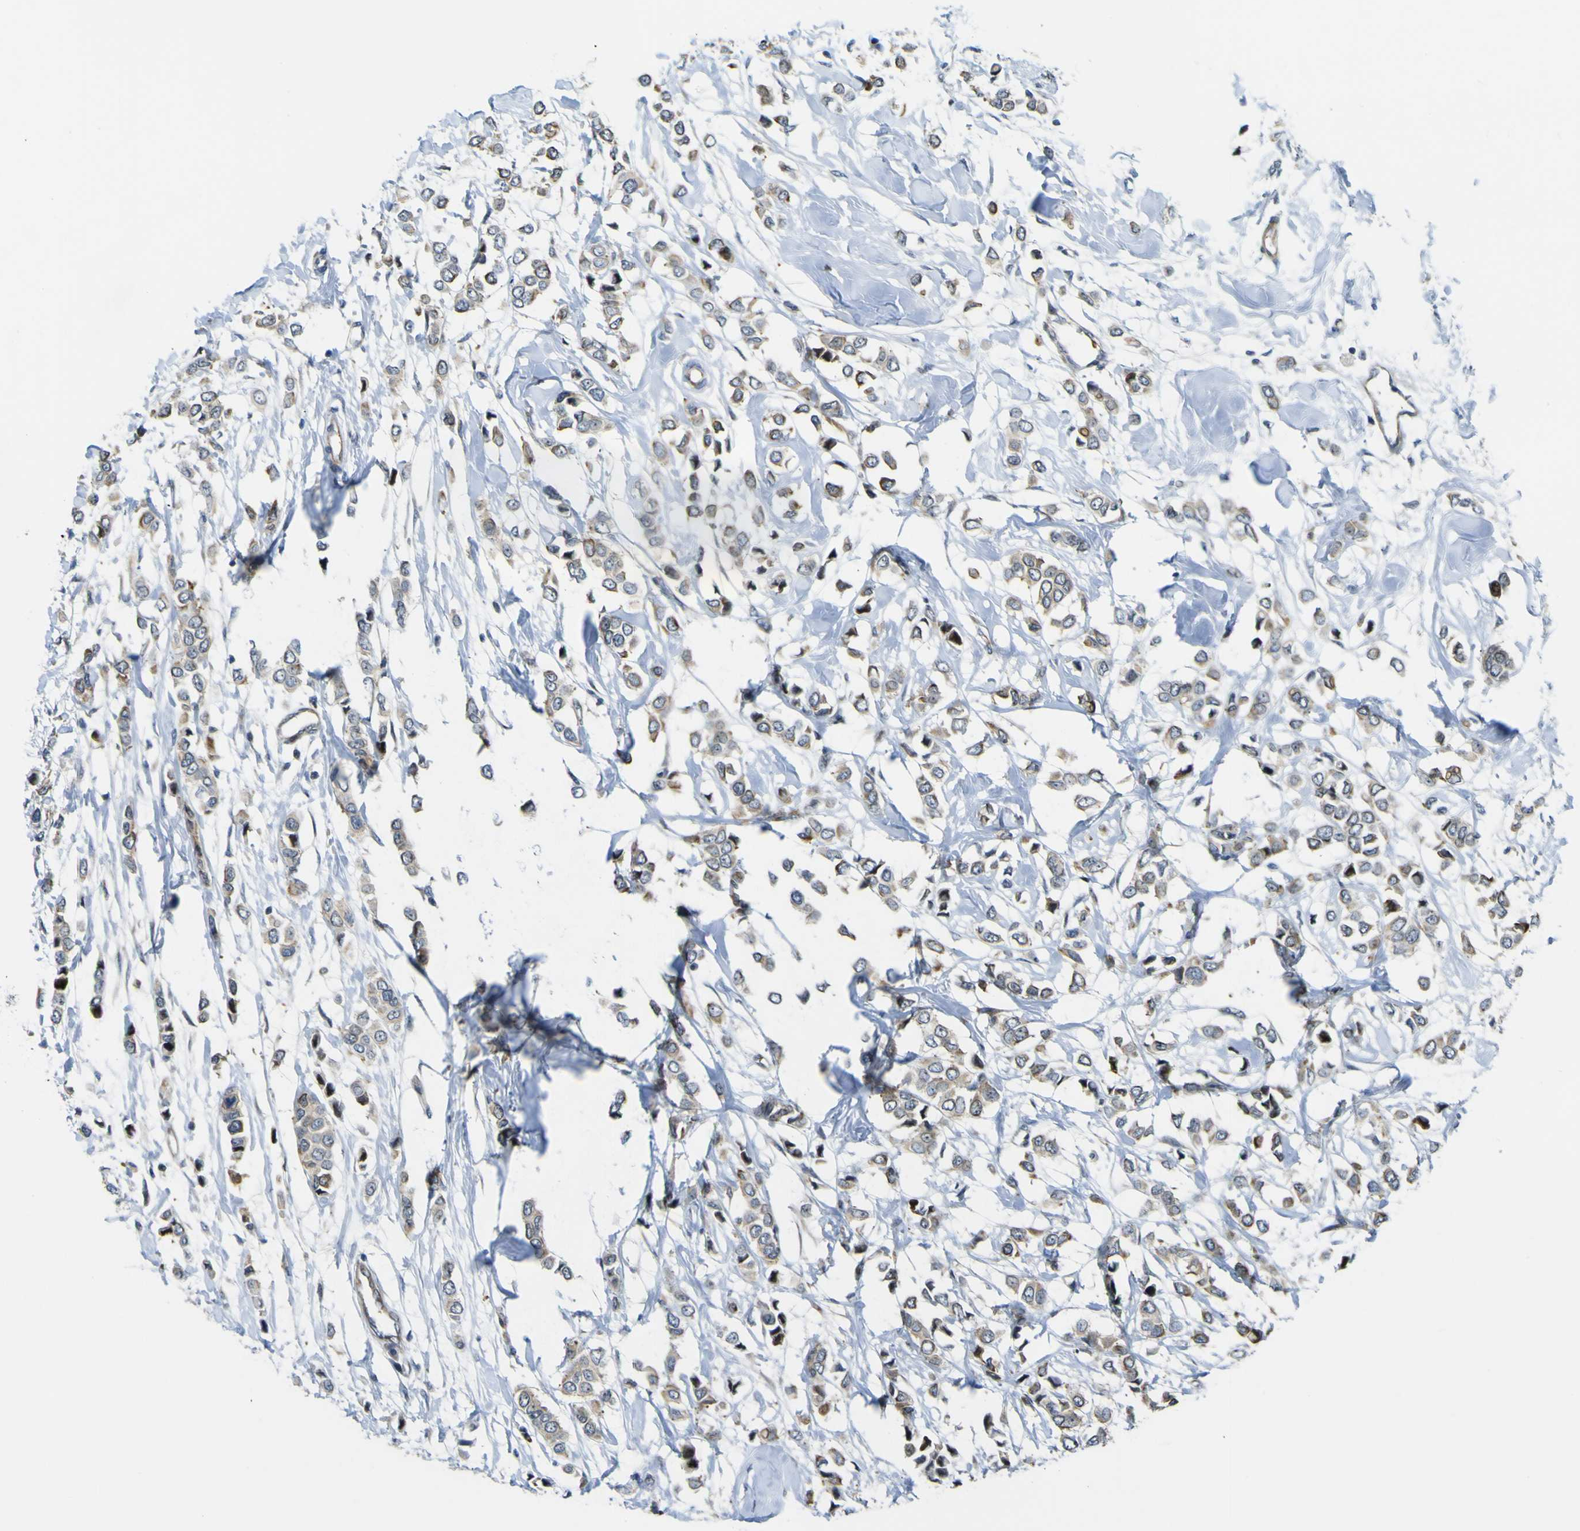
{"staining": {"intensity": "moderate", "quantity": ">75%", "location": "cytoplasmic/membranous"}, "tissue": "breast cancer", "cell_type": "Tumor cells", "image_type": "cancer", "snomed": [{"axis": "morphology", "description": "Lobular carcinoma"}, {"axis": "topography", "description": "Breast"}], "caption": "Protein expression analysis of breast cancer (lobular carcinoma) displays moderate cytoplasmic/membranous staining in approximately >75% of tumor cells.", "gene": "KDM7A", "patient": {"sex": "female", "age": 51}}